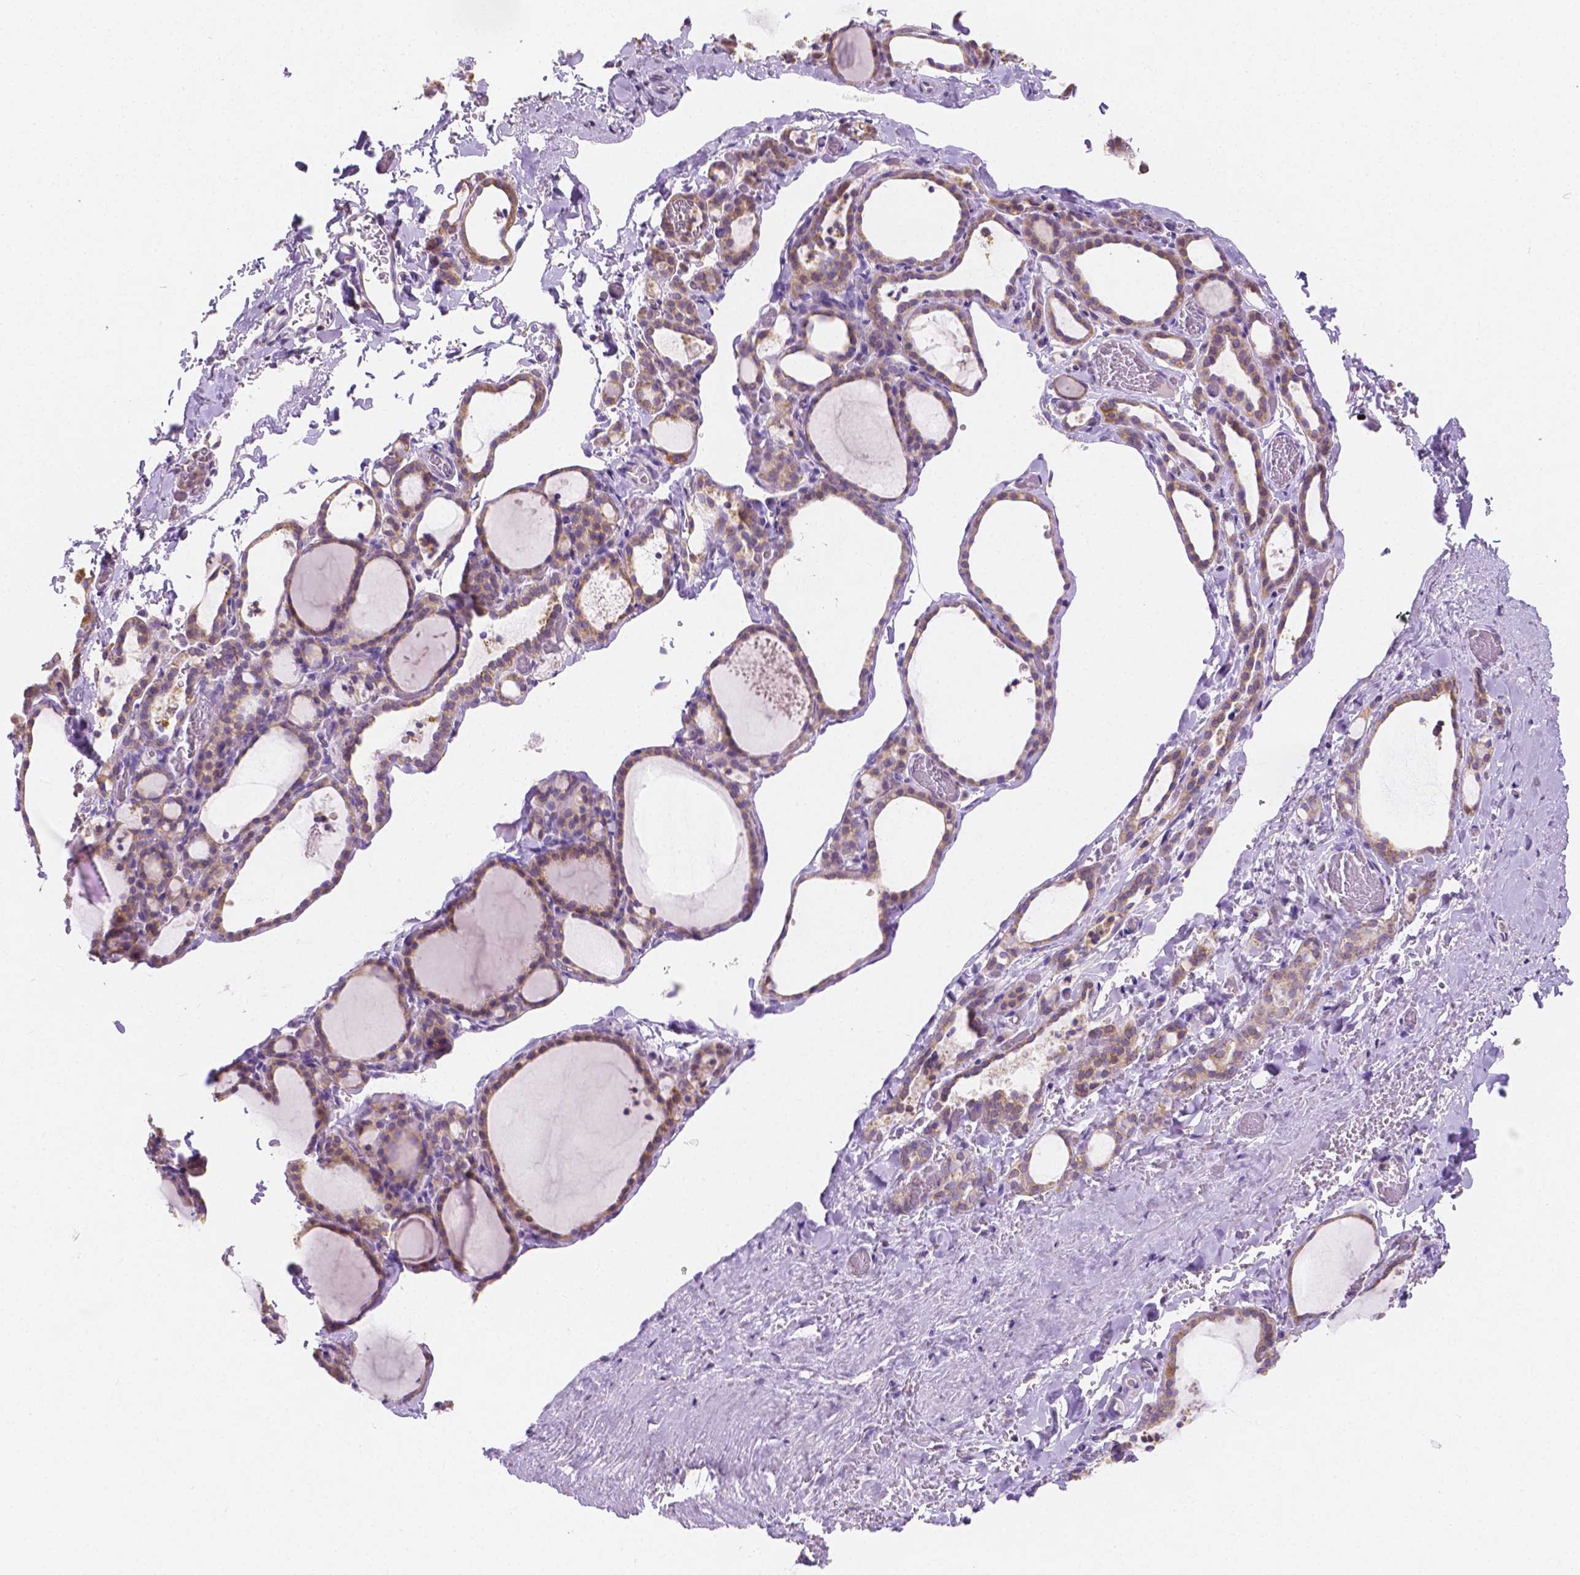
{"staining": {"intensity": "weak", "quantity": ">75%", "location": "cytoplasmic/membranous"}, "tissue": "thyroid gland", "cell_type": "Glandular cells", "image_type": "normal", "snomed": [{"axis": "morphology", "description": "Normal tissue, NOS"}, {"axis": "topography", "description": "Thyroid gland"}], "caption": "A histopathology image of human thyroid gland stained for a protein exhibits weak cytoplasmic/membranous brown staining in glandular cells. (DAB IHC with brightfield microscopy, high magnification).", "gene": "TMEM130", "patient": {"sex": "female", "age": 22}}